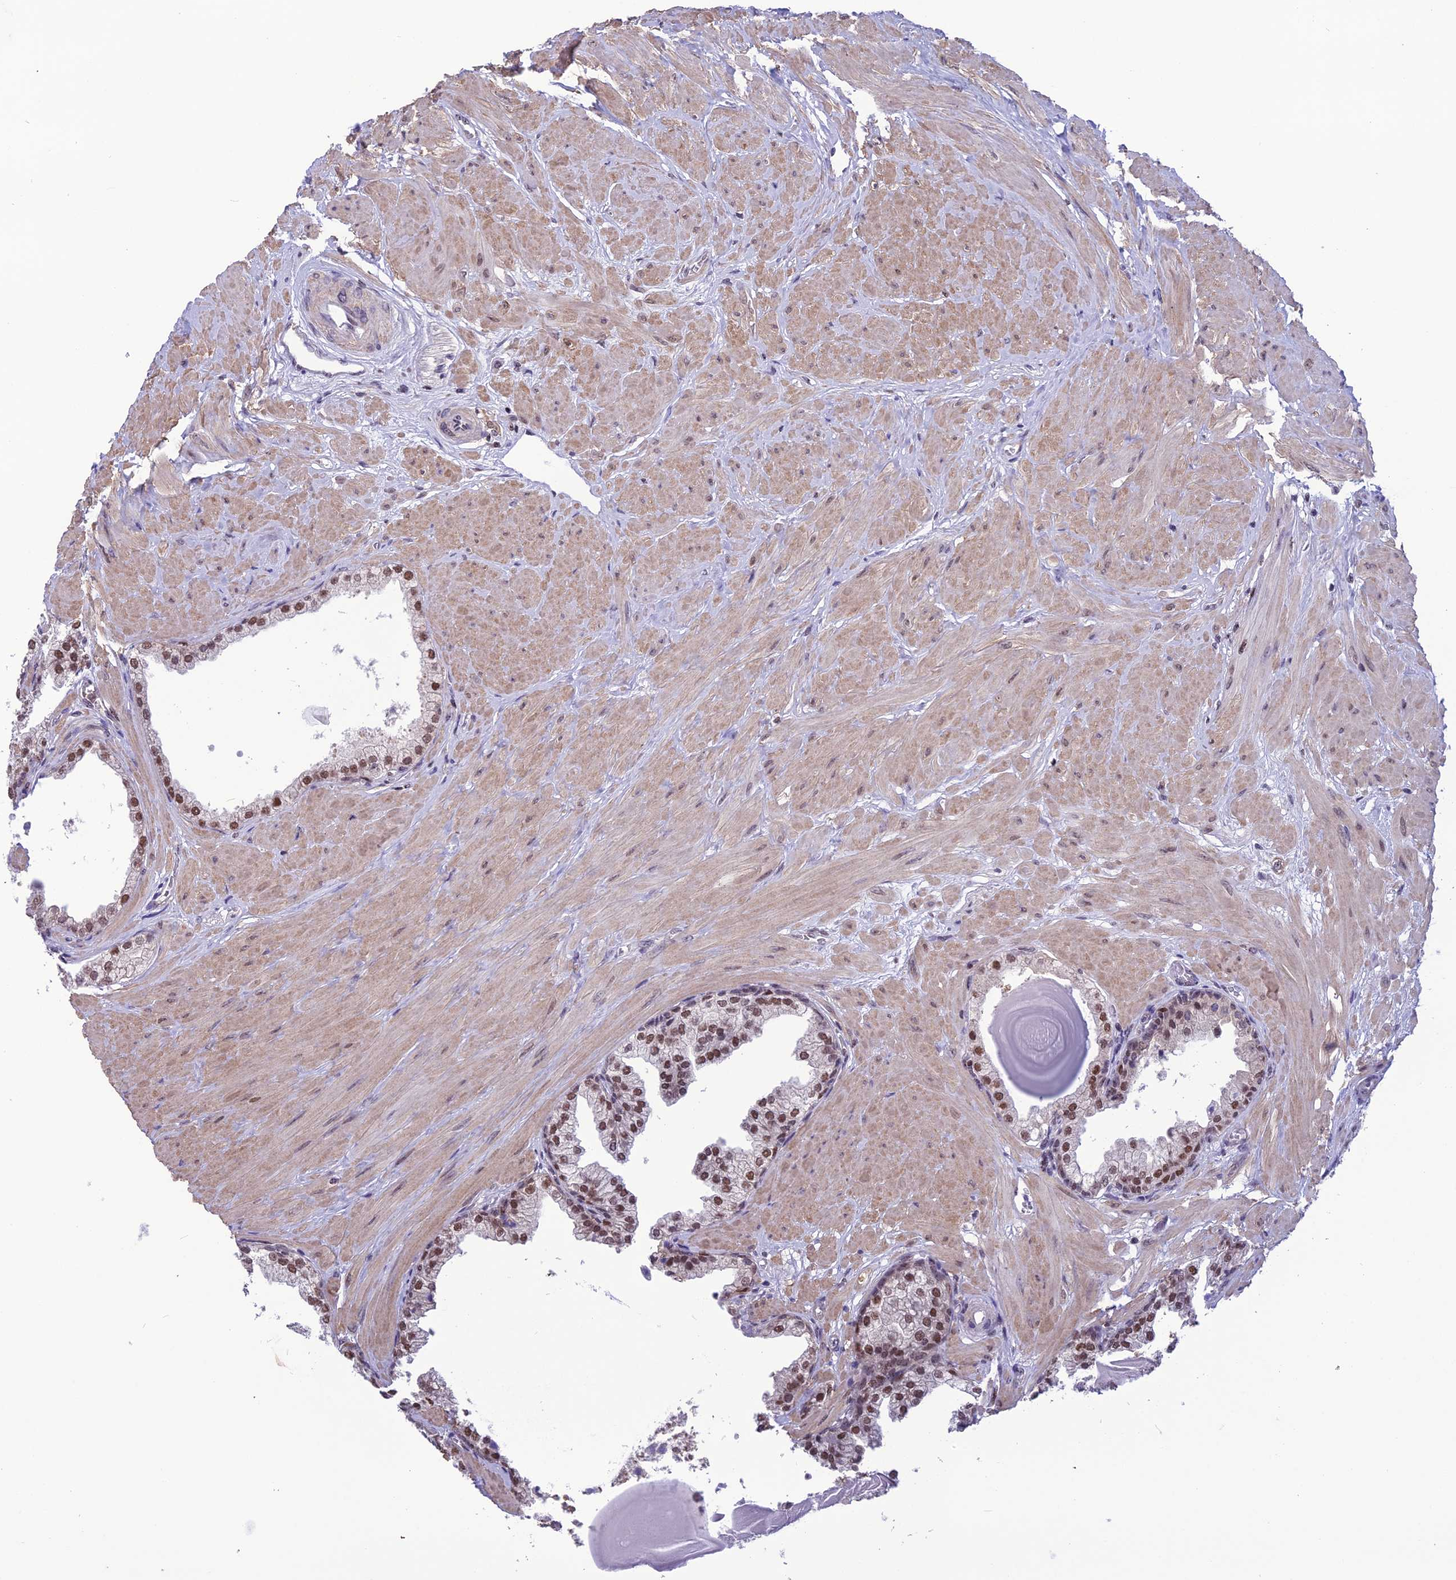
{"staining": {"intensity": "moderate", "quantity": "25%-75%", "location": "nuclear"}, "tissue": "prostate", "cell_type": "Glandular cells", "image_type": "normal", "snomed": [{"axis": "morphology", "description": "Normal tissue, NOS"}, {"axis": "topography", "description": "Prostate"}], "caption": "Immunohistochemical staining of benign prostate displays medium levels of moderate nuclear positivity in about 25%-75% of glandular cells.", "gene": "MIS12", "patient": {"sex": "male", "age": 48}}